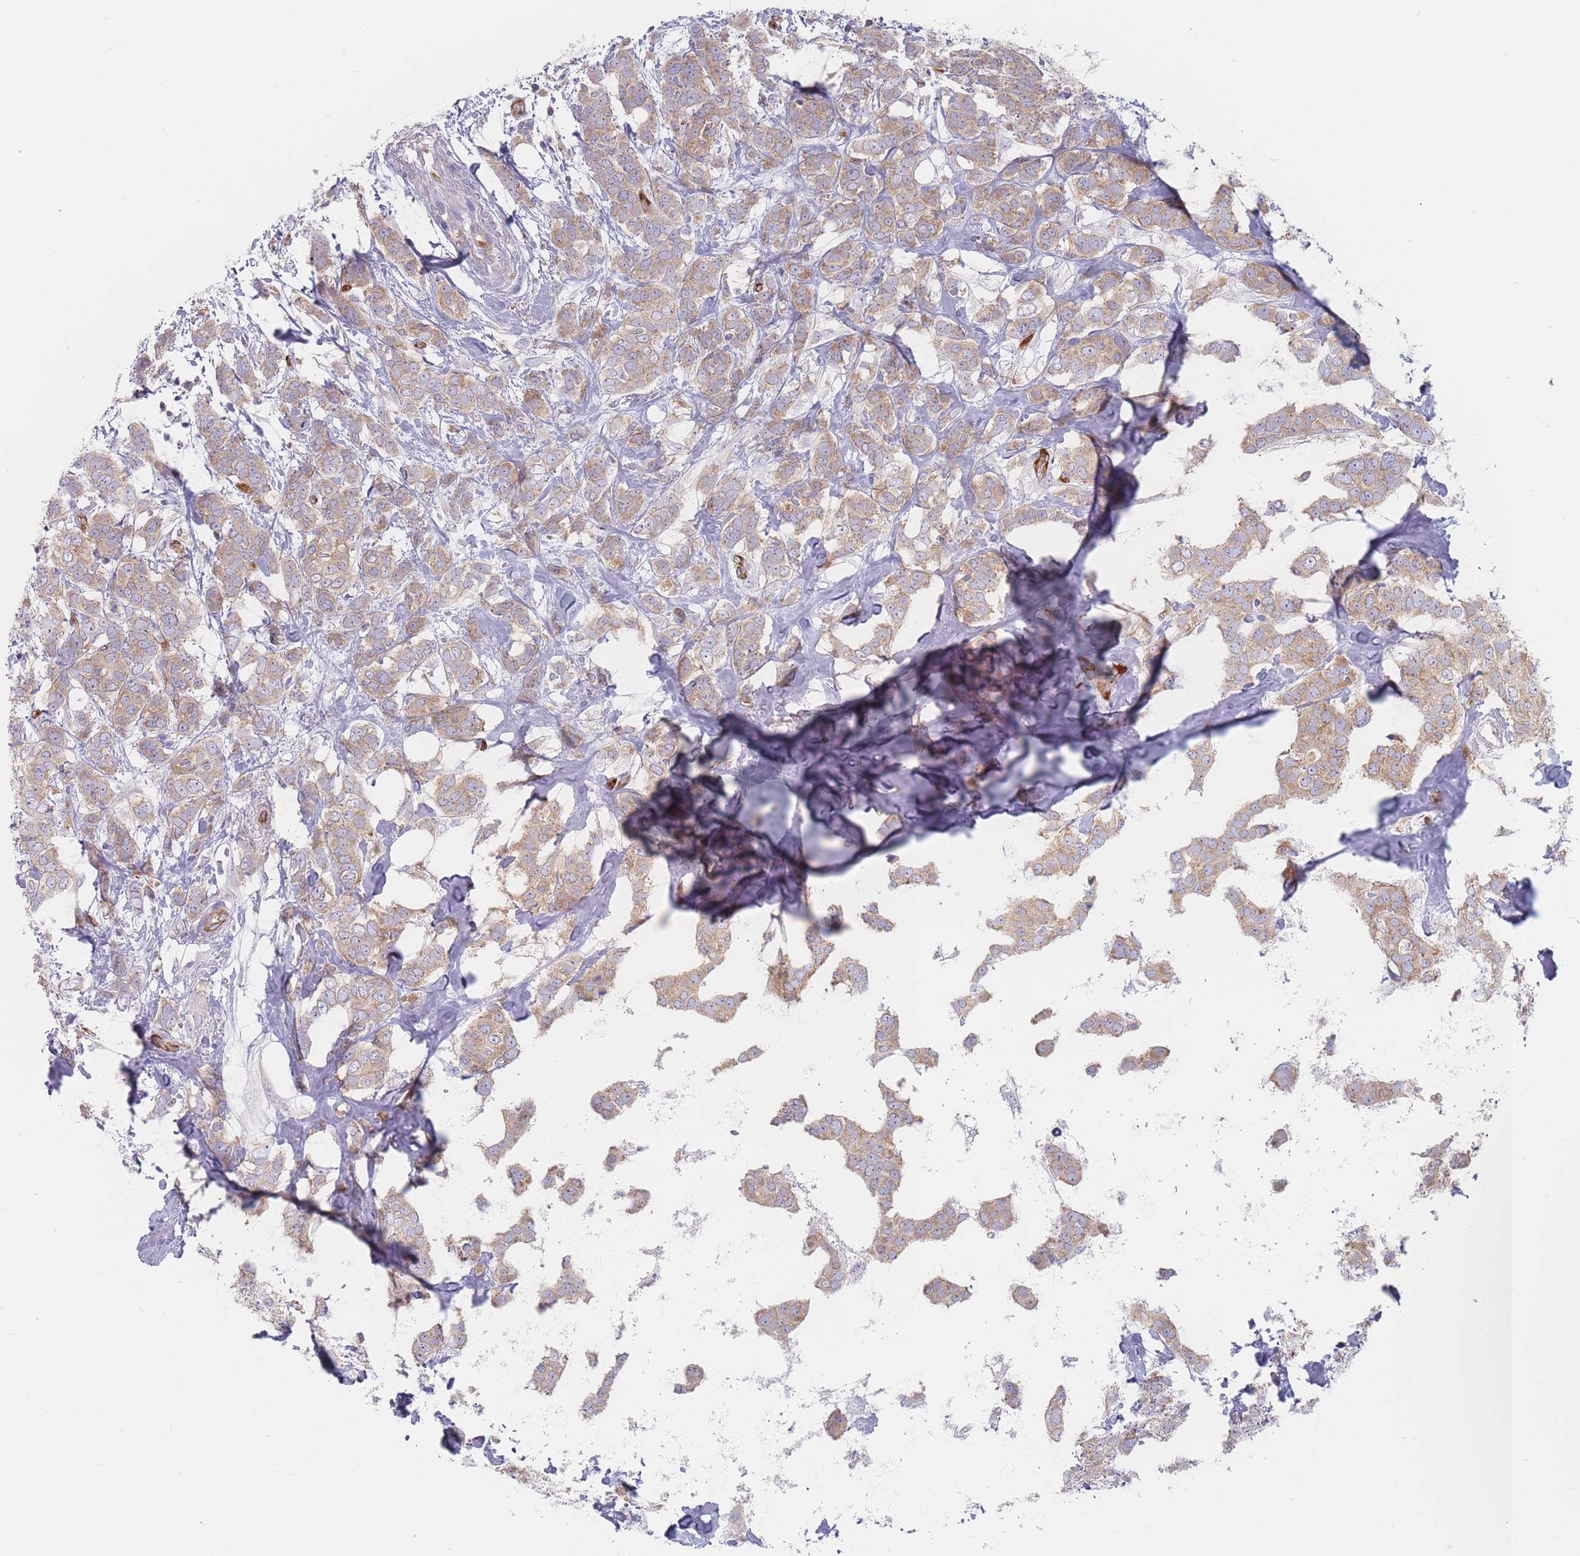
{"staining": {"intensity": "weak", "quantity": ">75%", "location": "cytoplasmic/membranous"}, "tissue": "breast cancer", "cell_type": "Tumor cells", "image_type": "cancer", "snomed": [{"axis": "morphology", "description": "Duct carcinoma"}, {"axis": "topography", "description": "Breast"}], "caption": "A brown stain highlights weak cytoplasmic/membranous expression of a protein in human breast cancer tumor cells. (brown staining indicates protein expression, while blue staining denotes nuclei).", "gene": "MAP1S", "patient": {"sex": "female", "age": 72}}